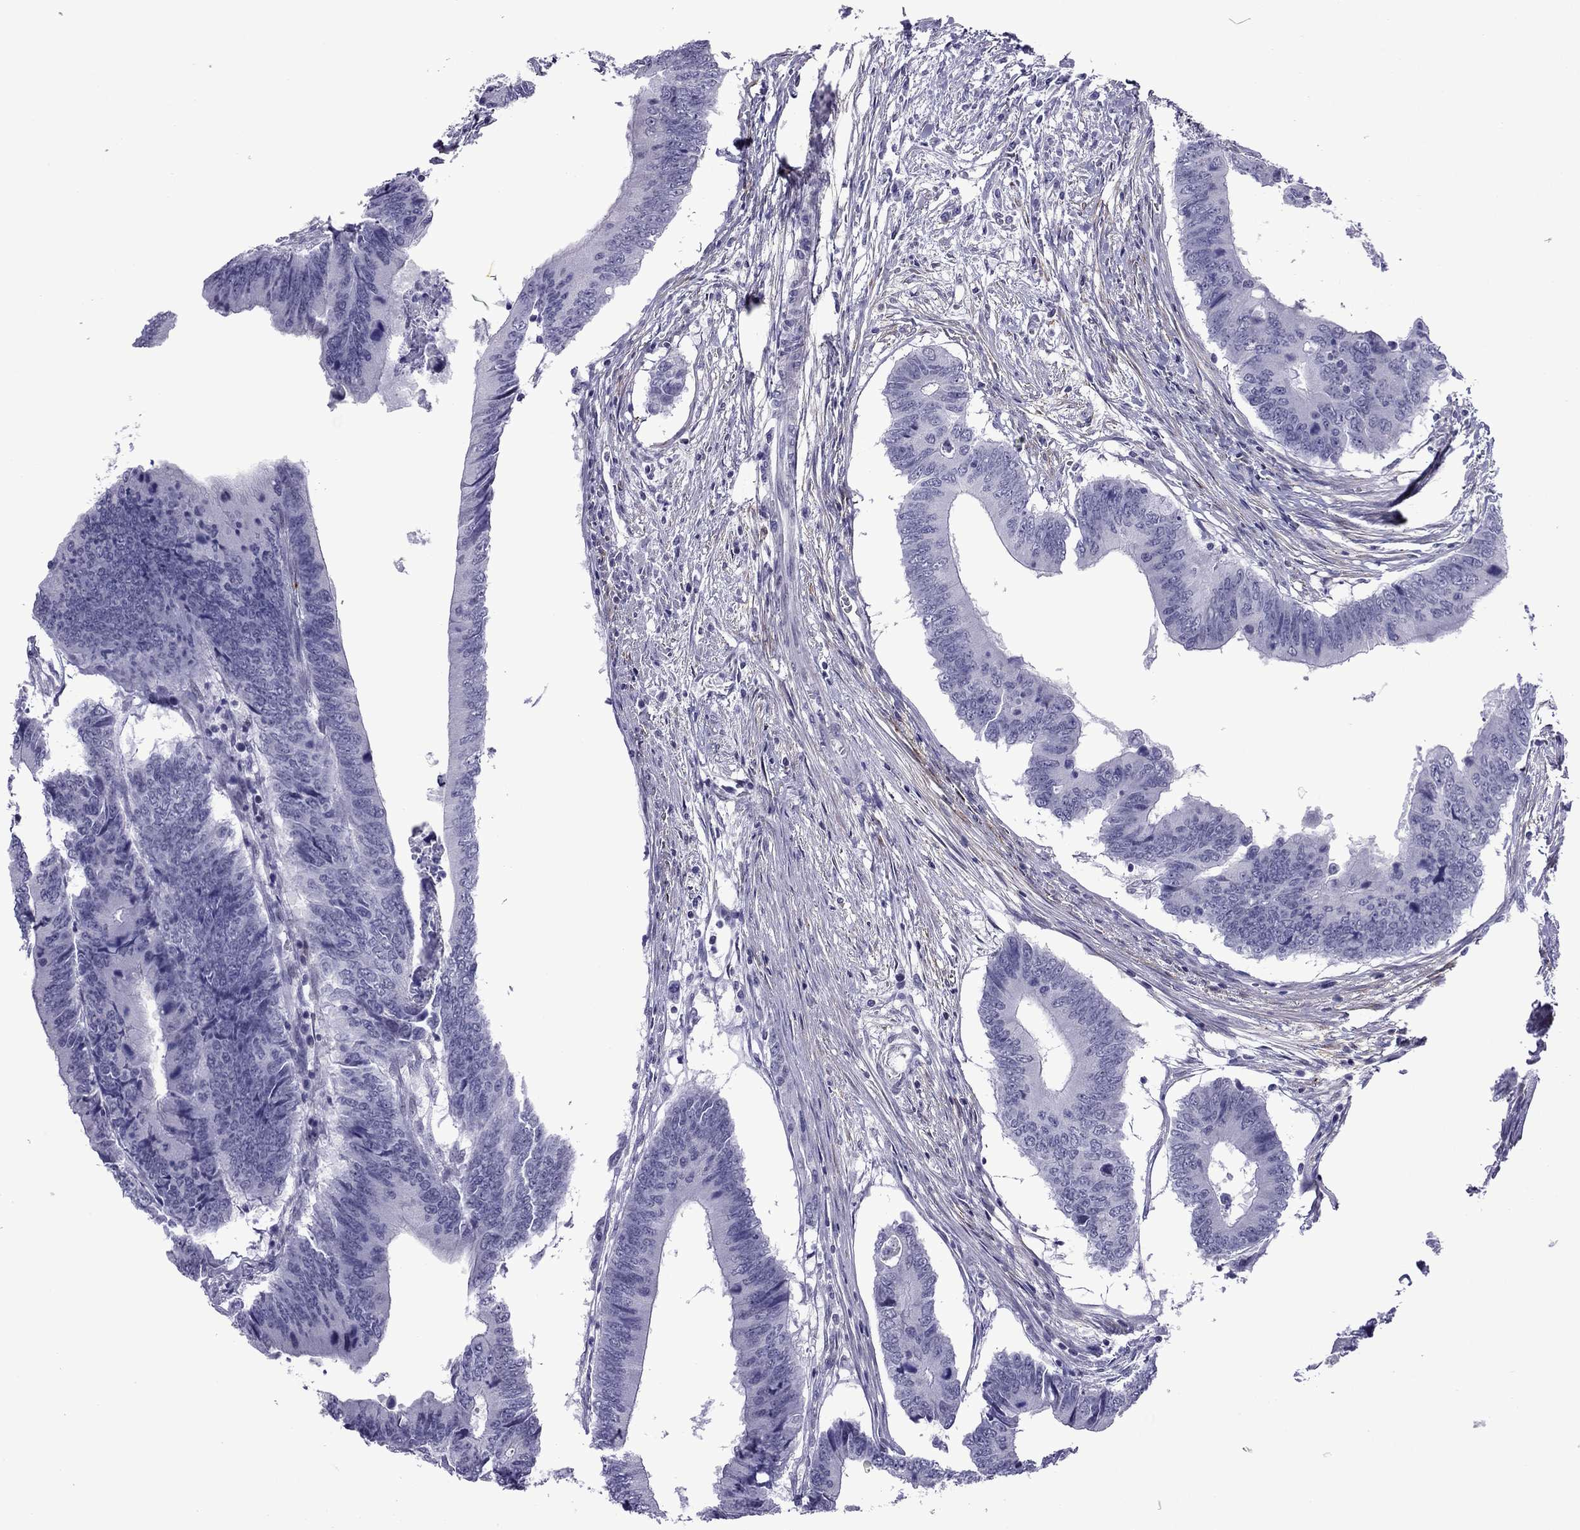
{"staining": {"intensity": "negative", "quantity": "none", "location": "none"}, "tissue": "colorectal cancer", "cell_type": "Tumor cells", "image_type": "cancer", "snomed": [{"axis": "morphology", "description": "Adenocarcinoma, NOS"}, {"axis": "topography", "description": "Colon"}], "caption": "There is no significant positivity in tumor cells of adenocarcinoma (colorectal).", "gene": "ZNF646", "patient": {"sex": "male", "age": 53}}